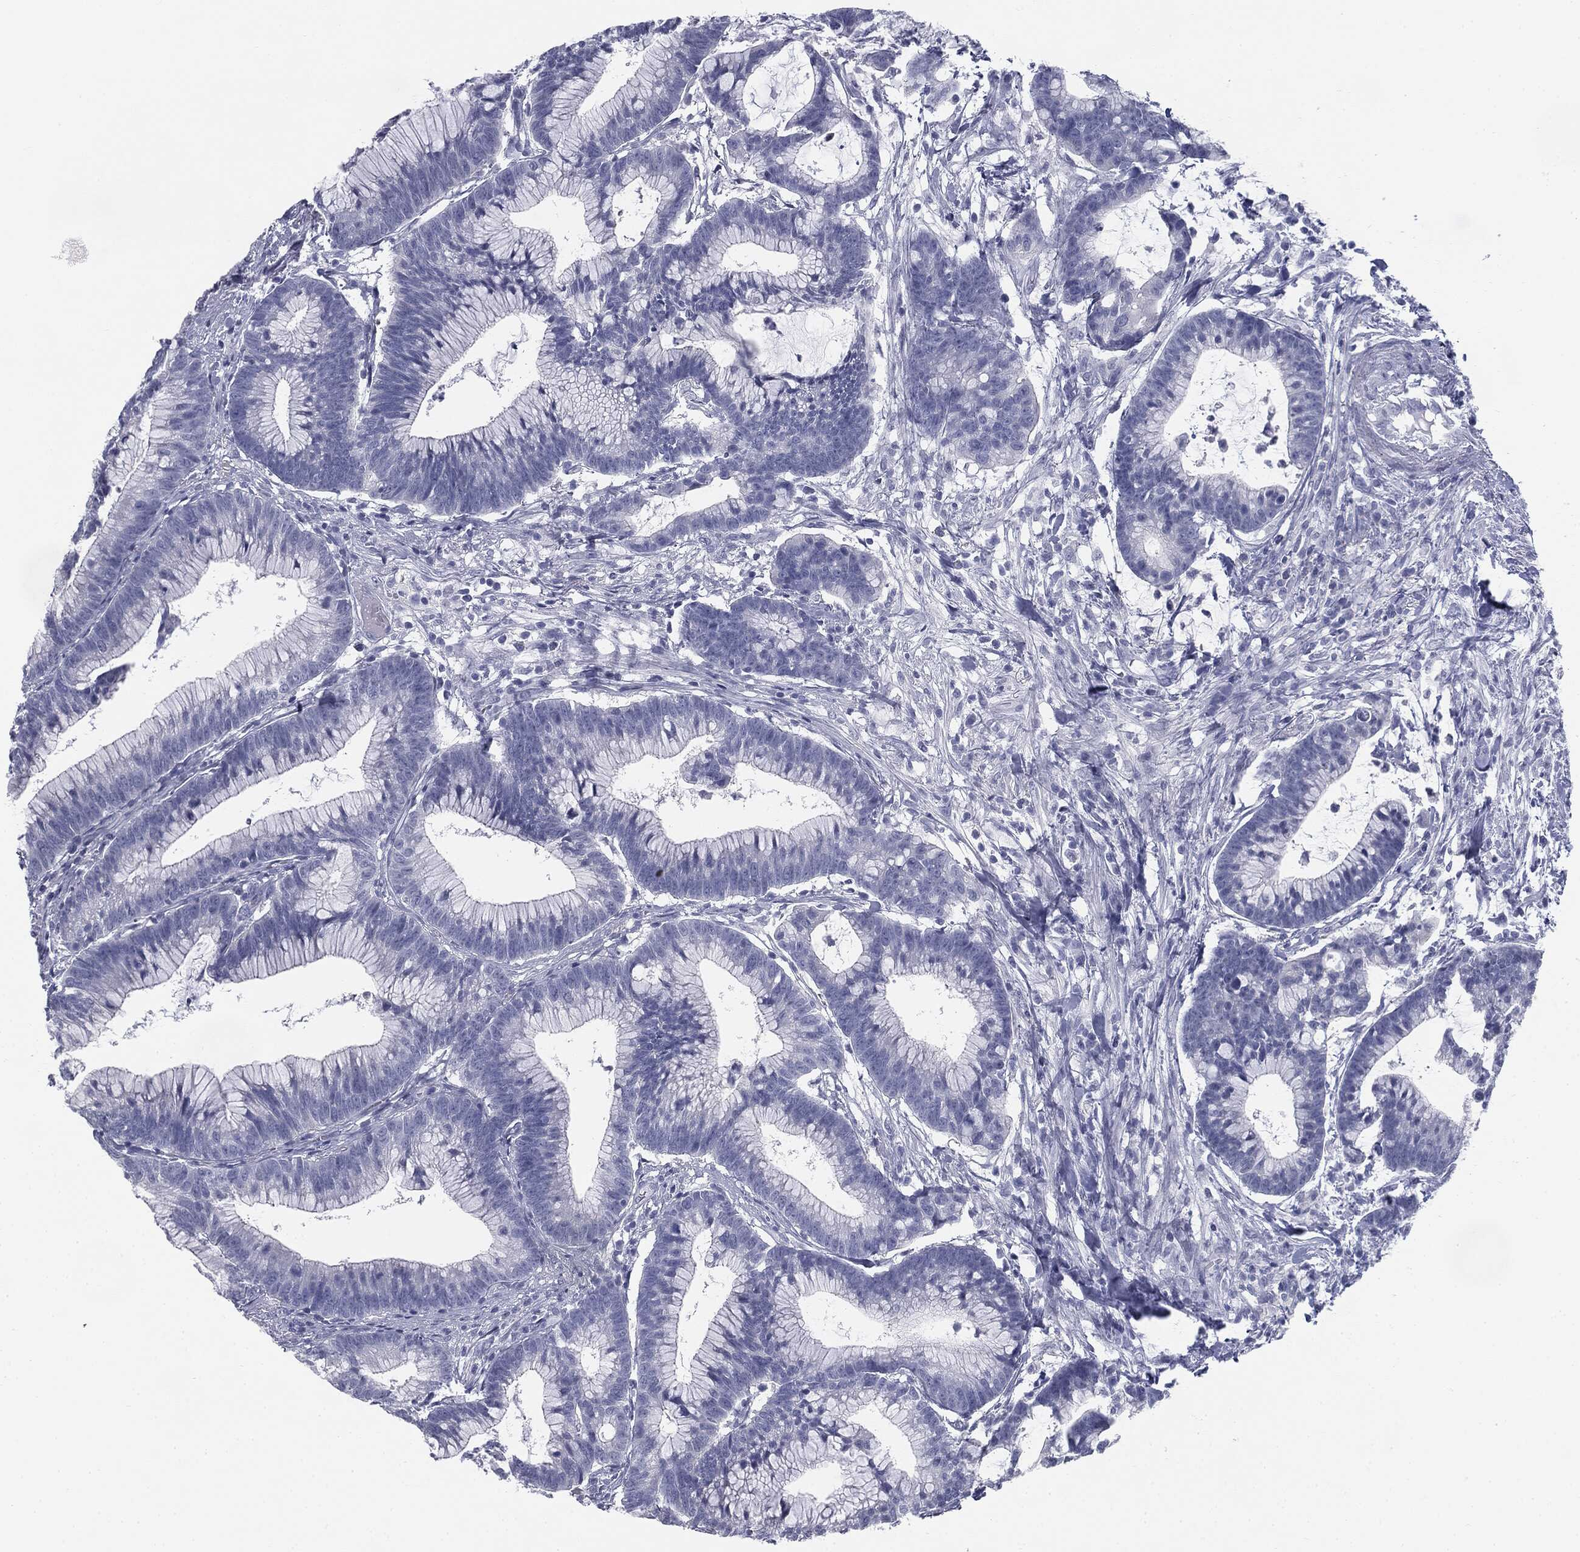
{"staining": {"intensity": "negative", "quantity": "none", "location": "none"}, "tissue": "colorectal cancer", "cell_type": "Tumor cells", "image_type": "cancer", "snomed": [{"axis": "morphology", "description": "Adenocarcinoma, NOS"}, {"axis": "topography", "description": "Colon"}], "caption": "A micrograph of adenocarcinoma (colorectal) stained for a protein displays no brown staining in tumor cells.", "gene": "TPO", "patient": {"sex": "female", "age": 78}}